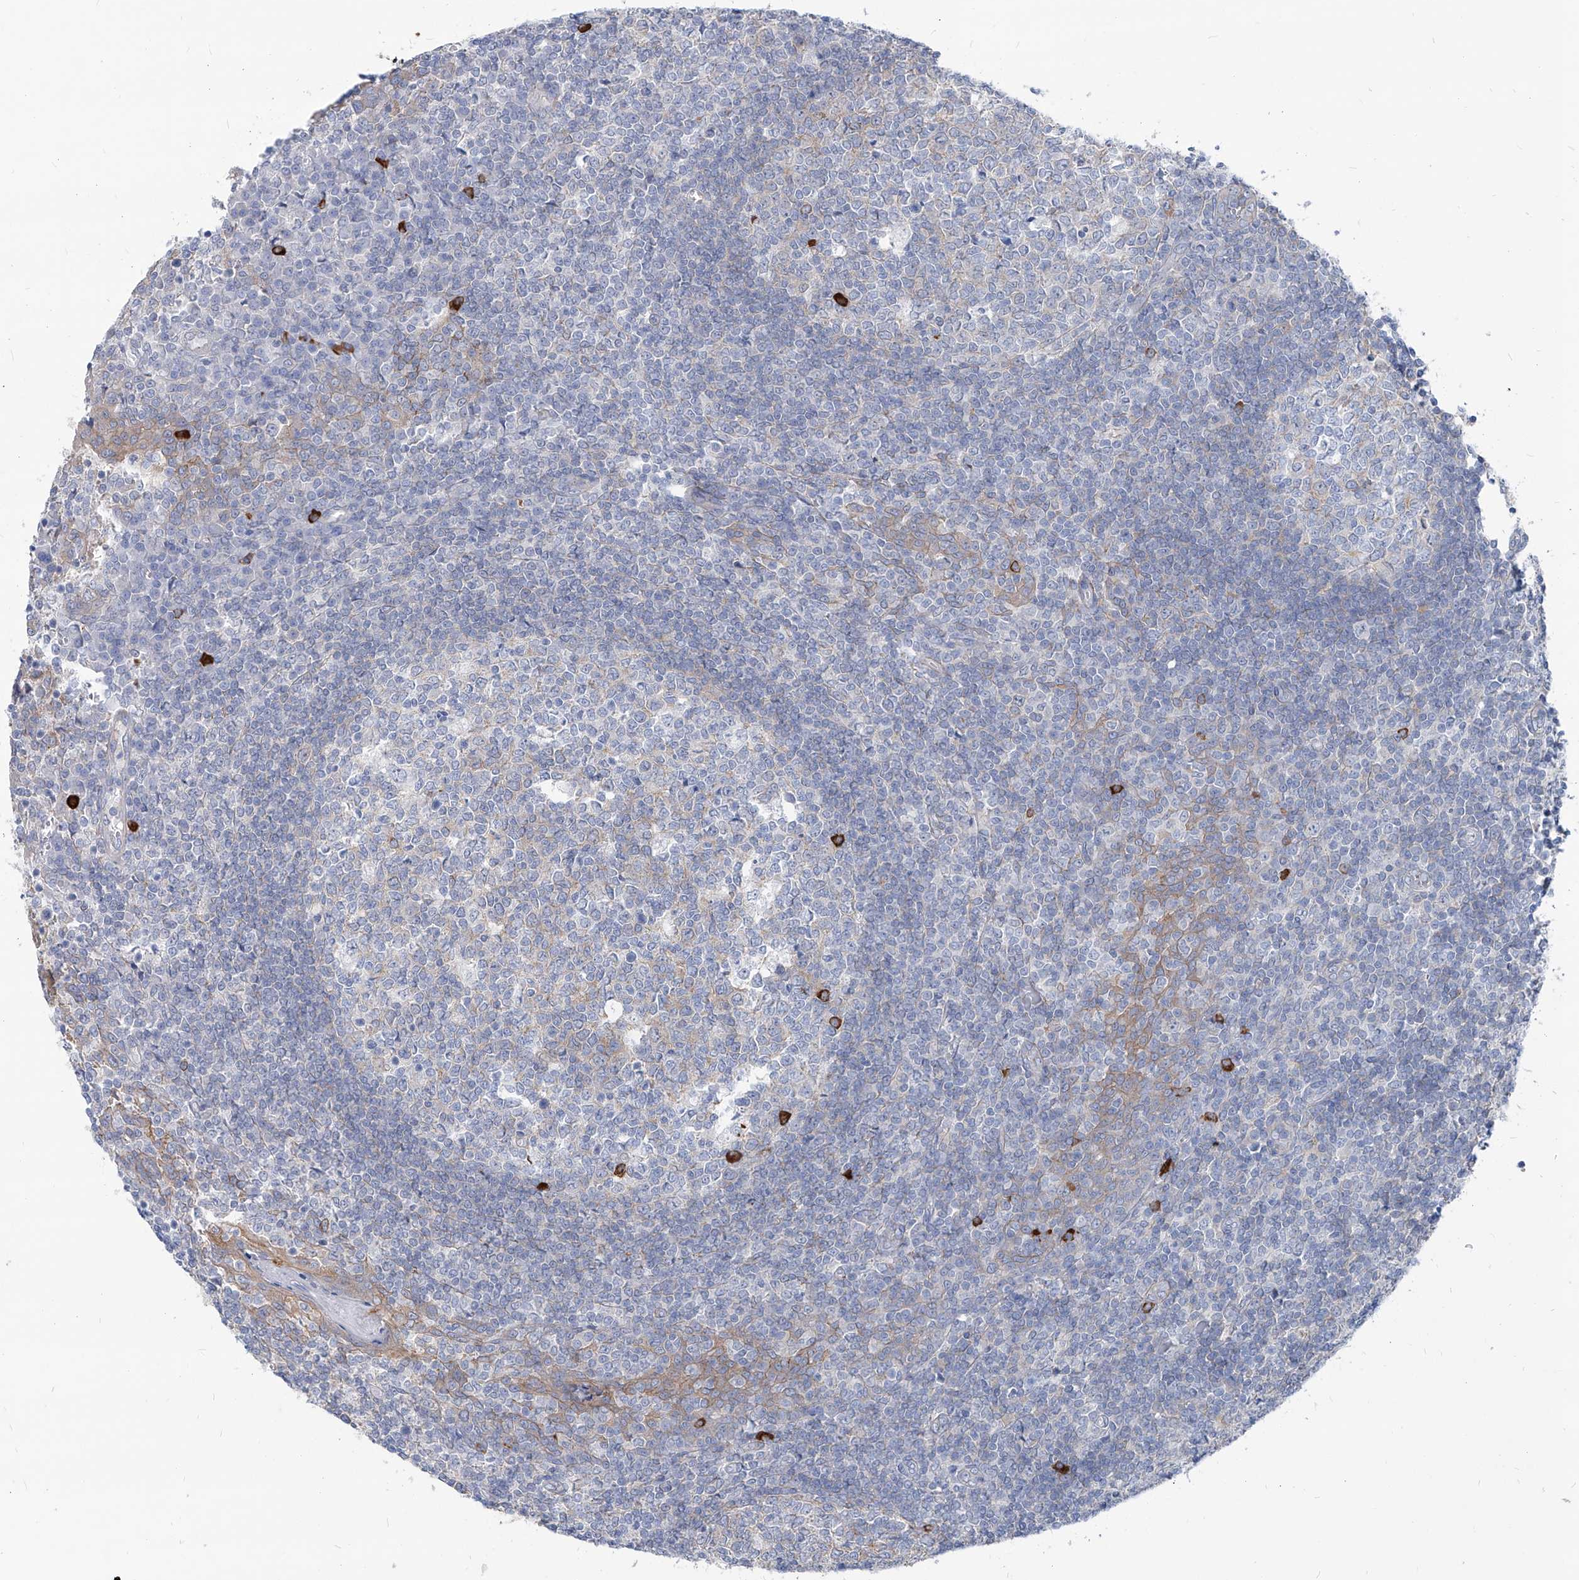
{"staining": {"intensity": "strong", "quantity": "<25%", "location": "cytoplasmic/membranous"}, "tissue": "tonsil", "cell_type": "Germinal center cells", "image_type": "normal", "snomed": [{"axis": "morphology", "description": "Normal tissue, NOS"}, {"axis": "topography", "description": "Tonsil"}], "caption": "Protein positivity by IHC reveals strong cytoplasmic/membranous staining in about <25% of germinal center cells in unremarkable tonsil.", "gene": "AKAP10", "patient": {"sex": "female", "age": 19}}